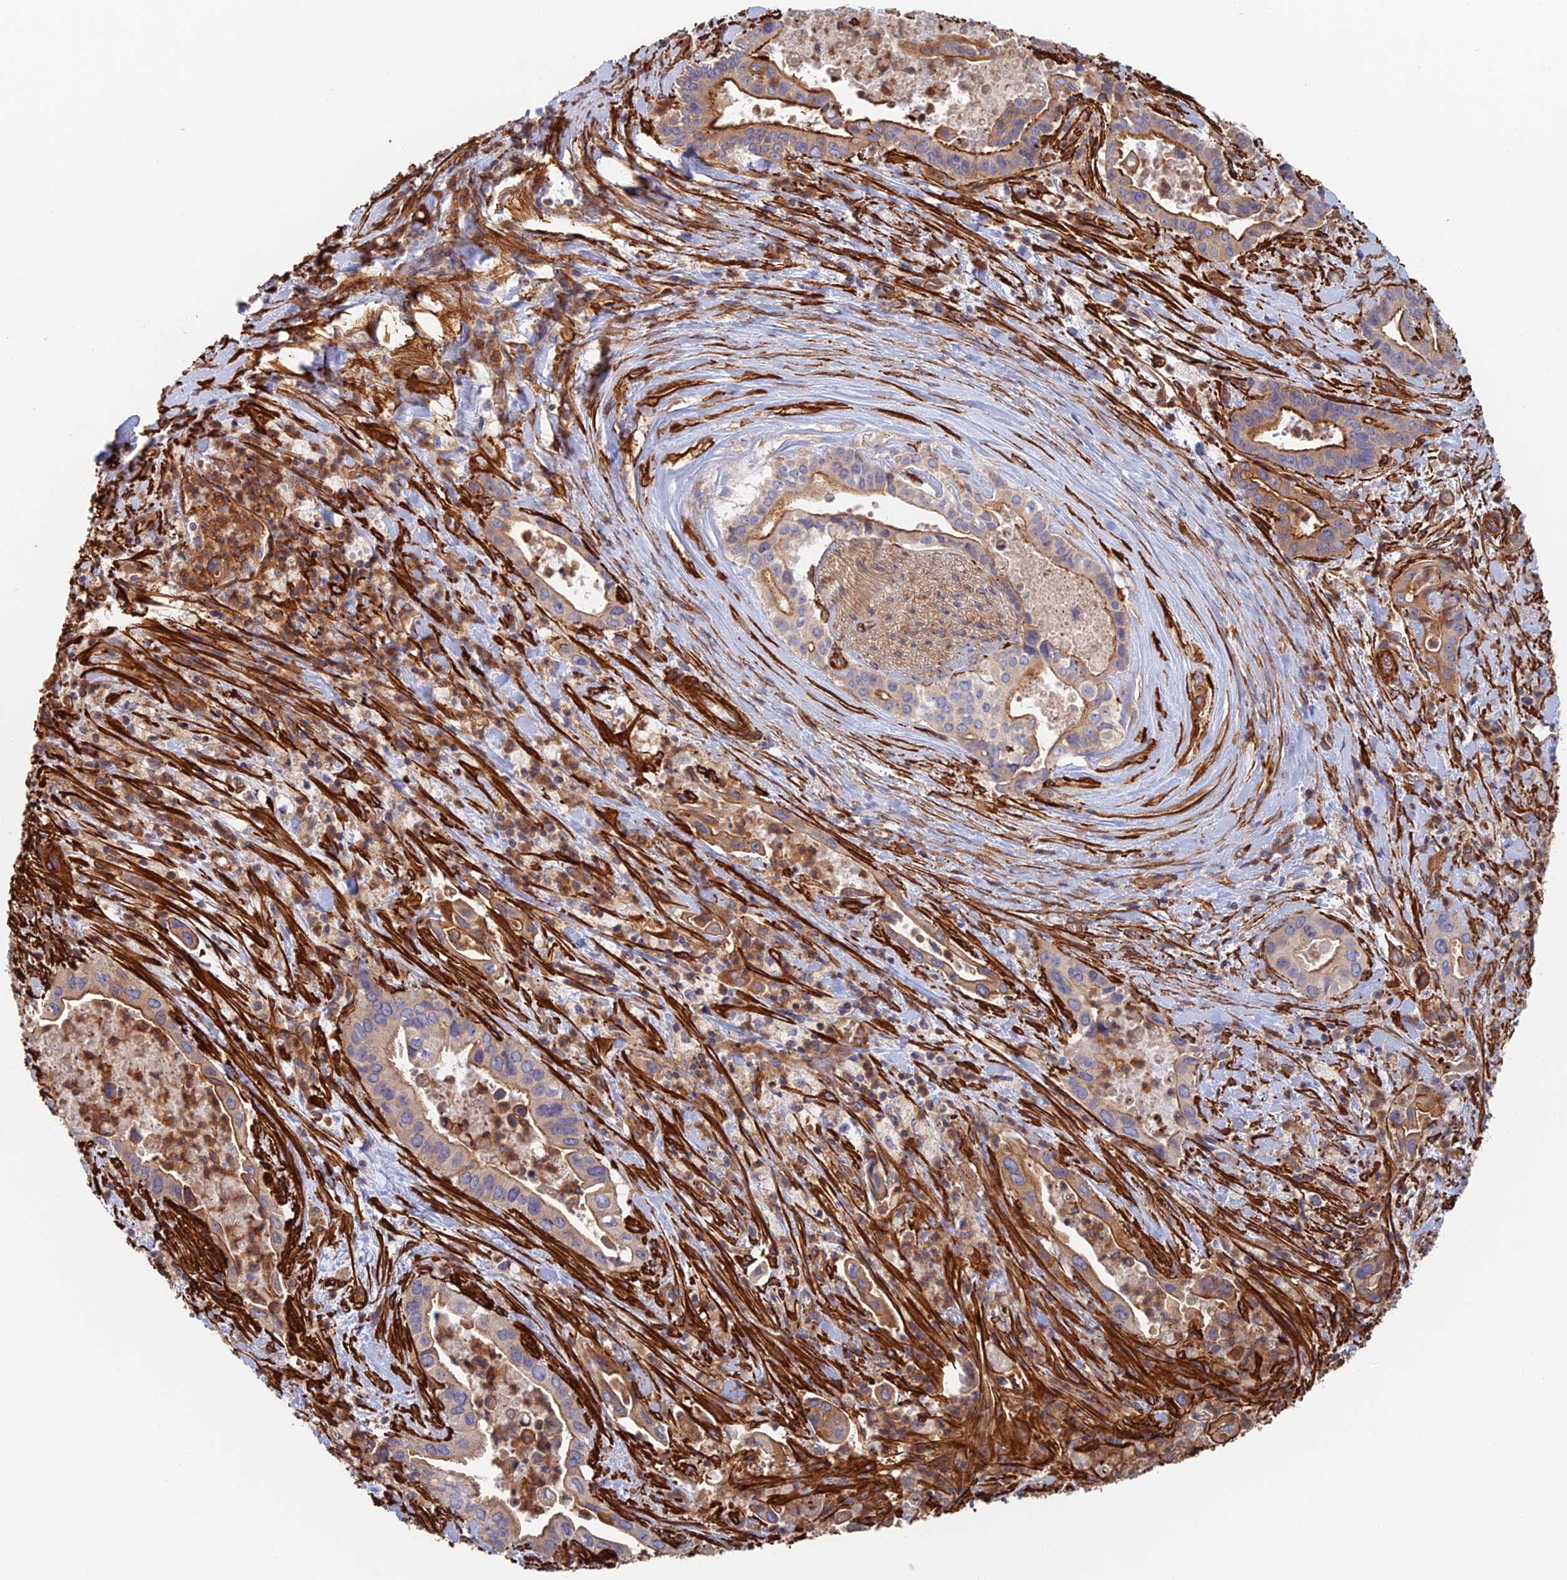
{"staining": {"intensity": "strong", "quantity": "25%-75%", "location": "cytoplasmic/membranous"}, "tissue": "pancreatic cancer", "cell_type": "Tumor cells", "image_type": "cancer", "snomed": [{"axis": "morphology", "description": "Adenocarcinoma, NOS"}, {"axis": "topography", "description": "Pancreas"}], "caption": "Strong cytoplasmic/membranous protein staining is seen in approximately 25%-75% of tumor cells in adenocarcinoma (pancreatic).", "gene": "PAK4", "patient": {"sex": "female", "age": 77}}